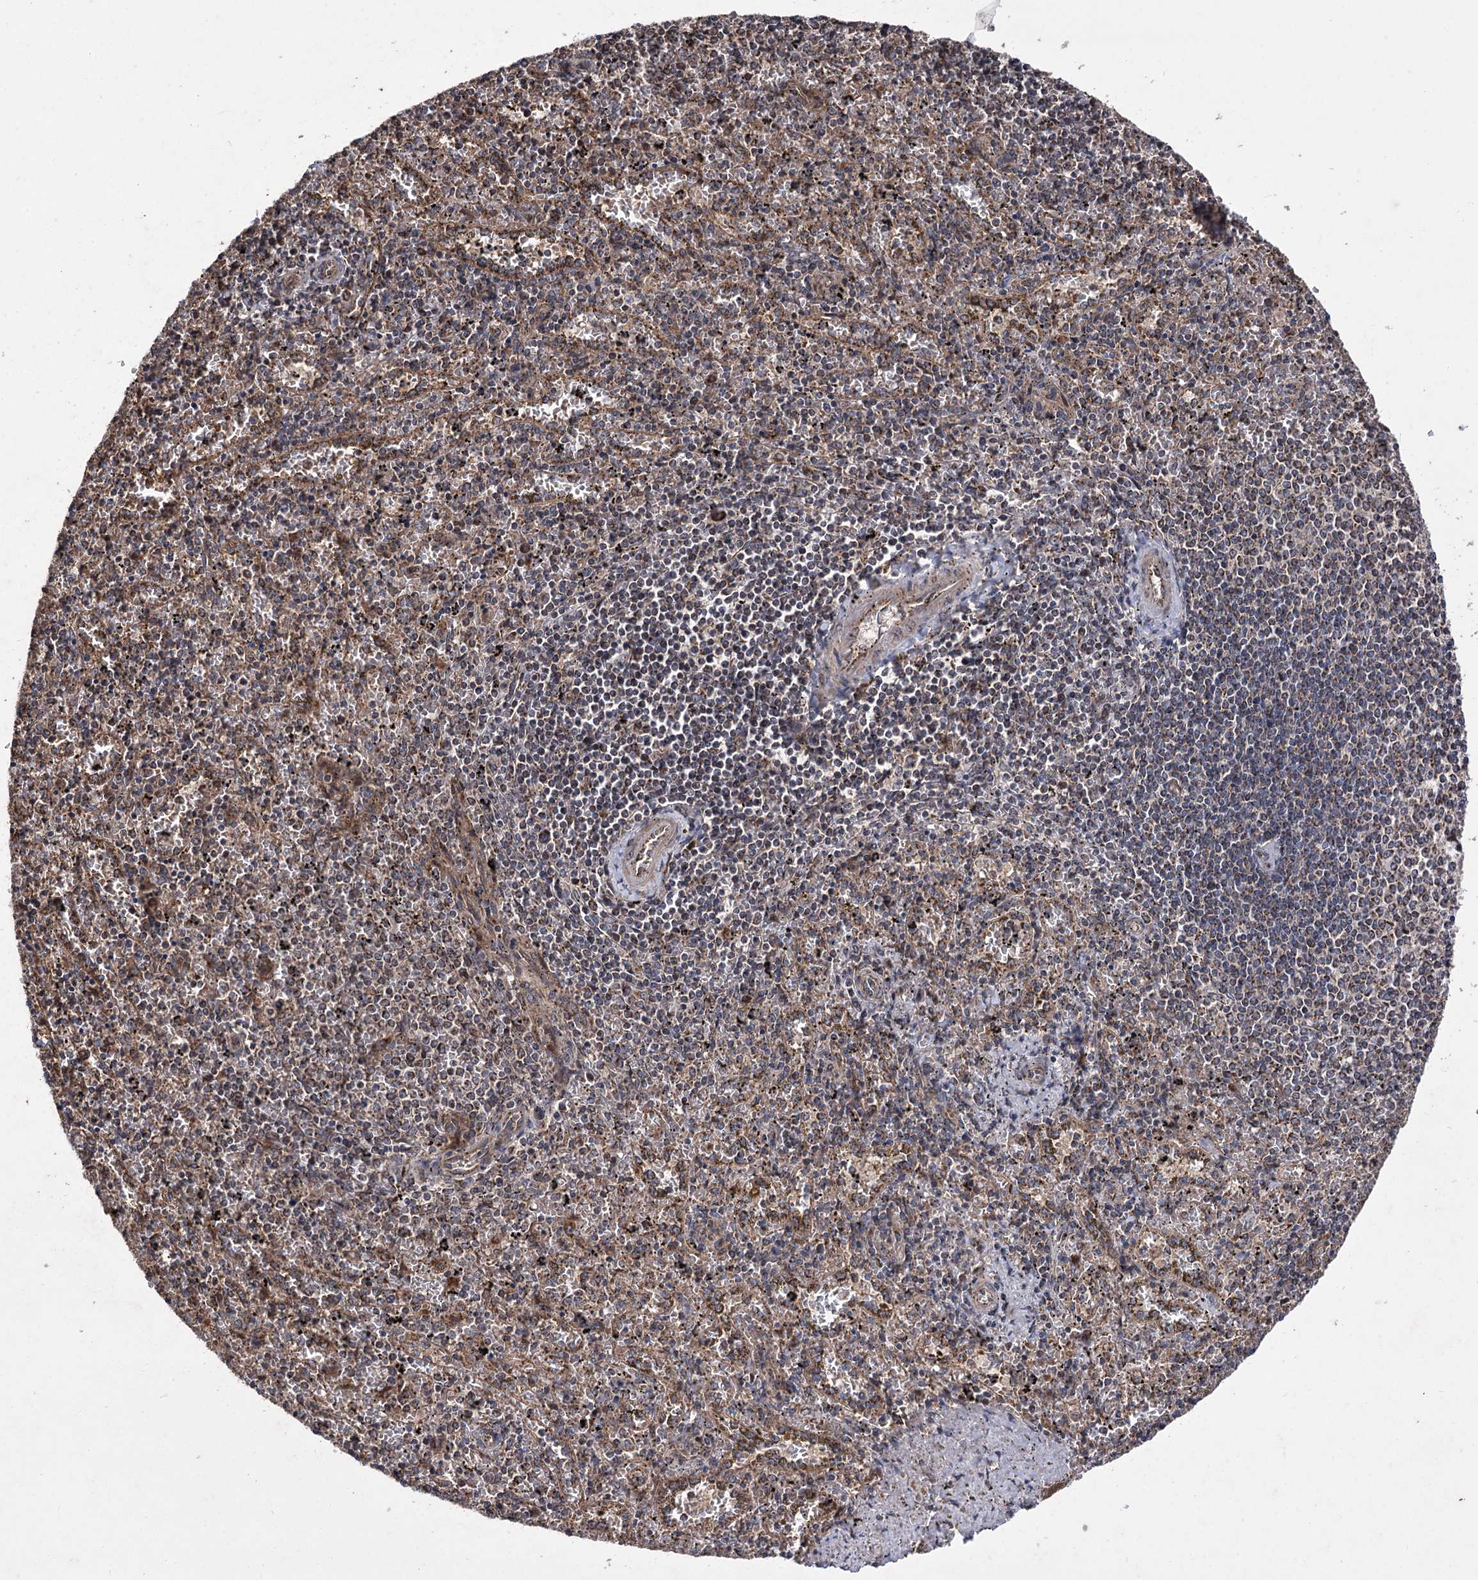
{"staining": {"intensity": "moderate", "quantity": "25%-75%", "location": "cytoplasmic/membranous"}, "tissue": "spleen", "cell_type": "Cells in red pulp", "image_type": "normal", "snomed": [{"axis": "morphology", "description": "Normal tissue, NOS"}, {"axis": "topography", "description": "Spleen"}], "caption": "Immunohistochemical staining of normal spleen reveals 25%-75% levels of moderate cytoplasmic/membranous protein expression in about 25%-75% of cells in red pulp. Nuclei are stained in blue.", "gene": "RASSF3", "patient": {"sex": "male", "age": 11}}